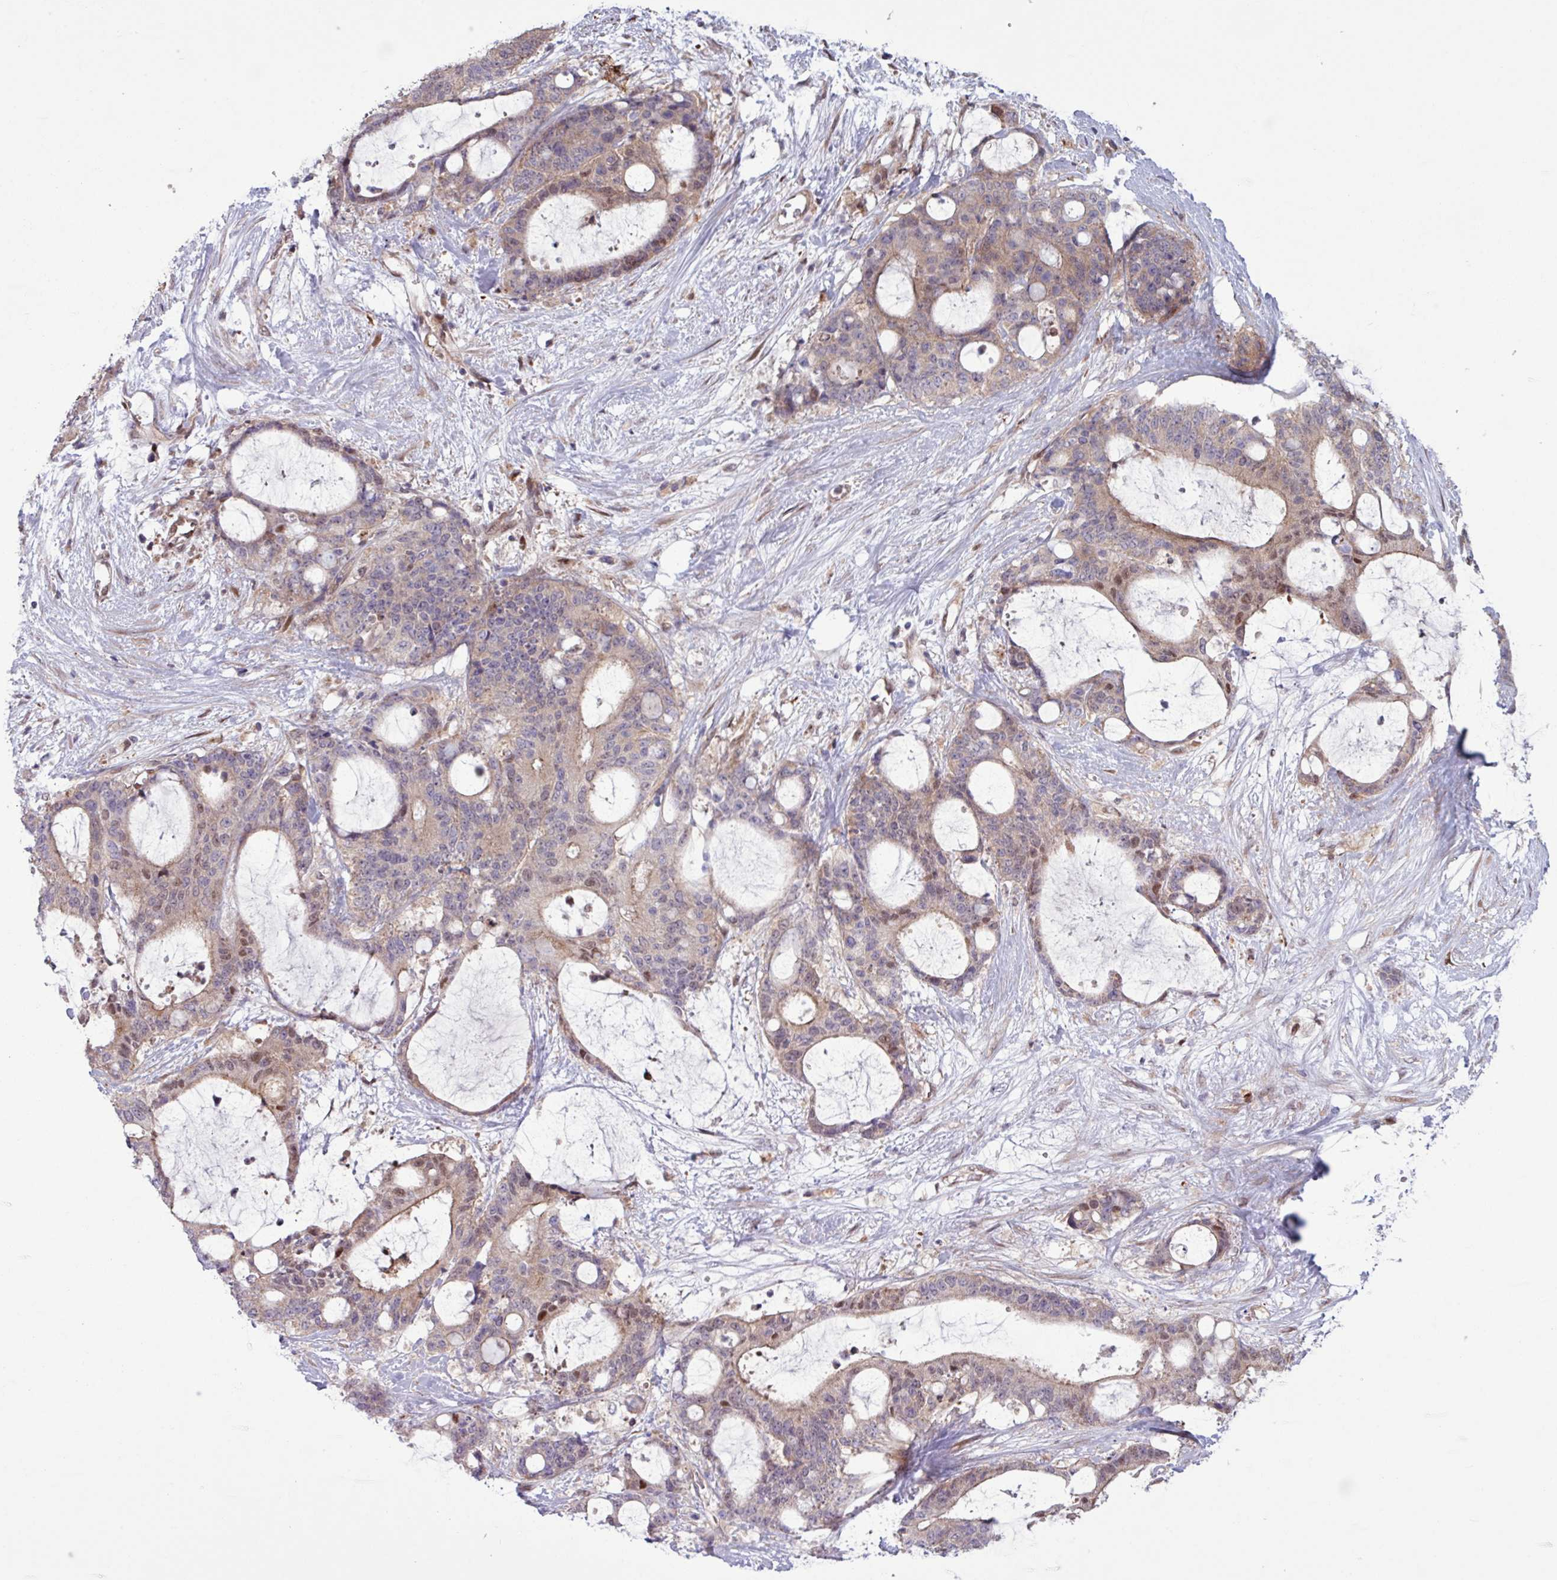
{"staining": {"intensity": "moderate", "quantity": "<25%", "location": "nuclear"}, "tissue": "liver cancer", "cell_type": "Tumor cells", "image_type": "cancer", "snomed": [{"axis": "morphology", "description": "Normal tissue, NOS"}, {"axis": "morphology", "description": "Cholangiocarcinoma"}, {"axis": "topography", "description": "Liver"}, {"axis": "topography", "description": "Peripheral nerve tissue"}], "caption": "This is an image of immunohistochemistry (IHC) staining of liver cancer (cholangiocarcinoma), which shows moderate expression in the nuclear of tumor cells.", "gene": "PDPR", "patient": {"sex": "female", "age": 73}}